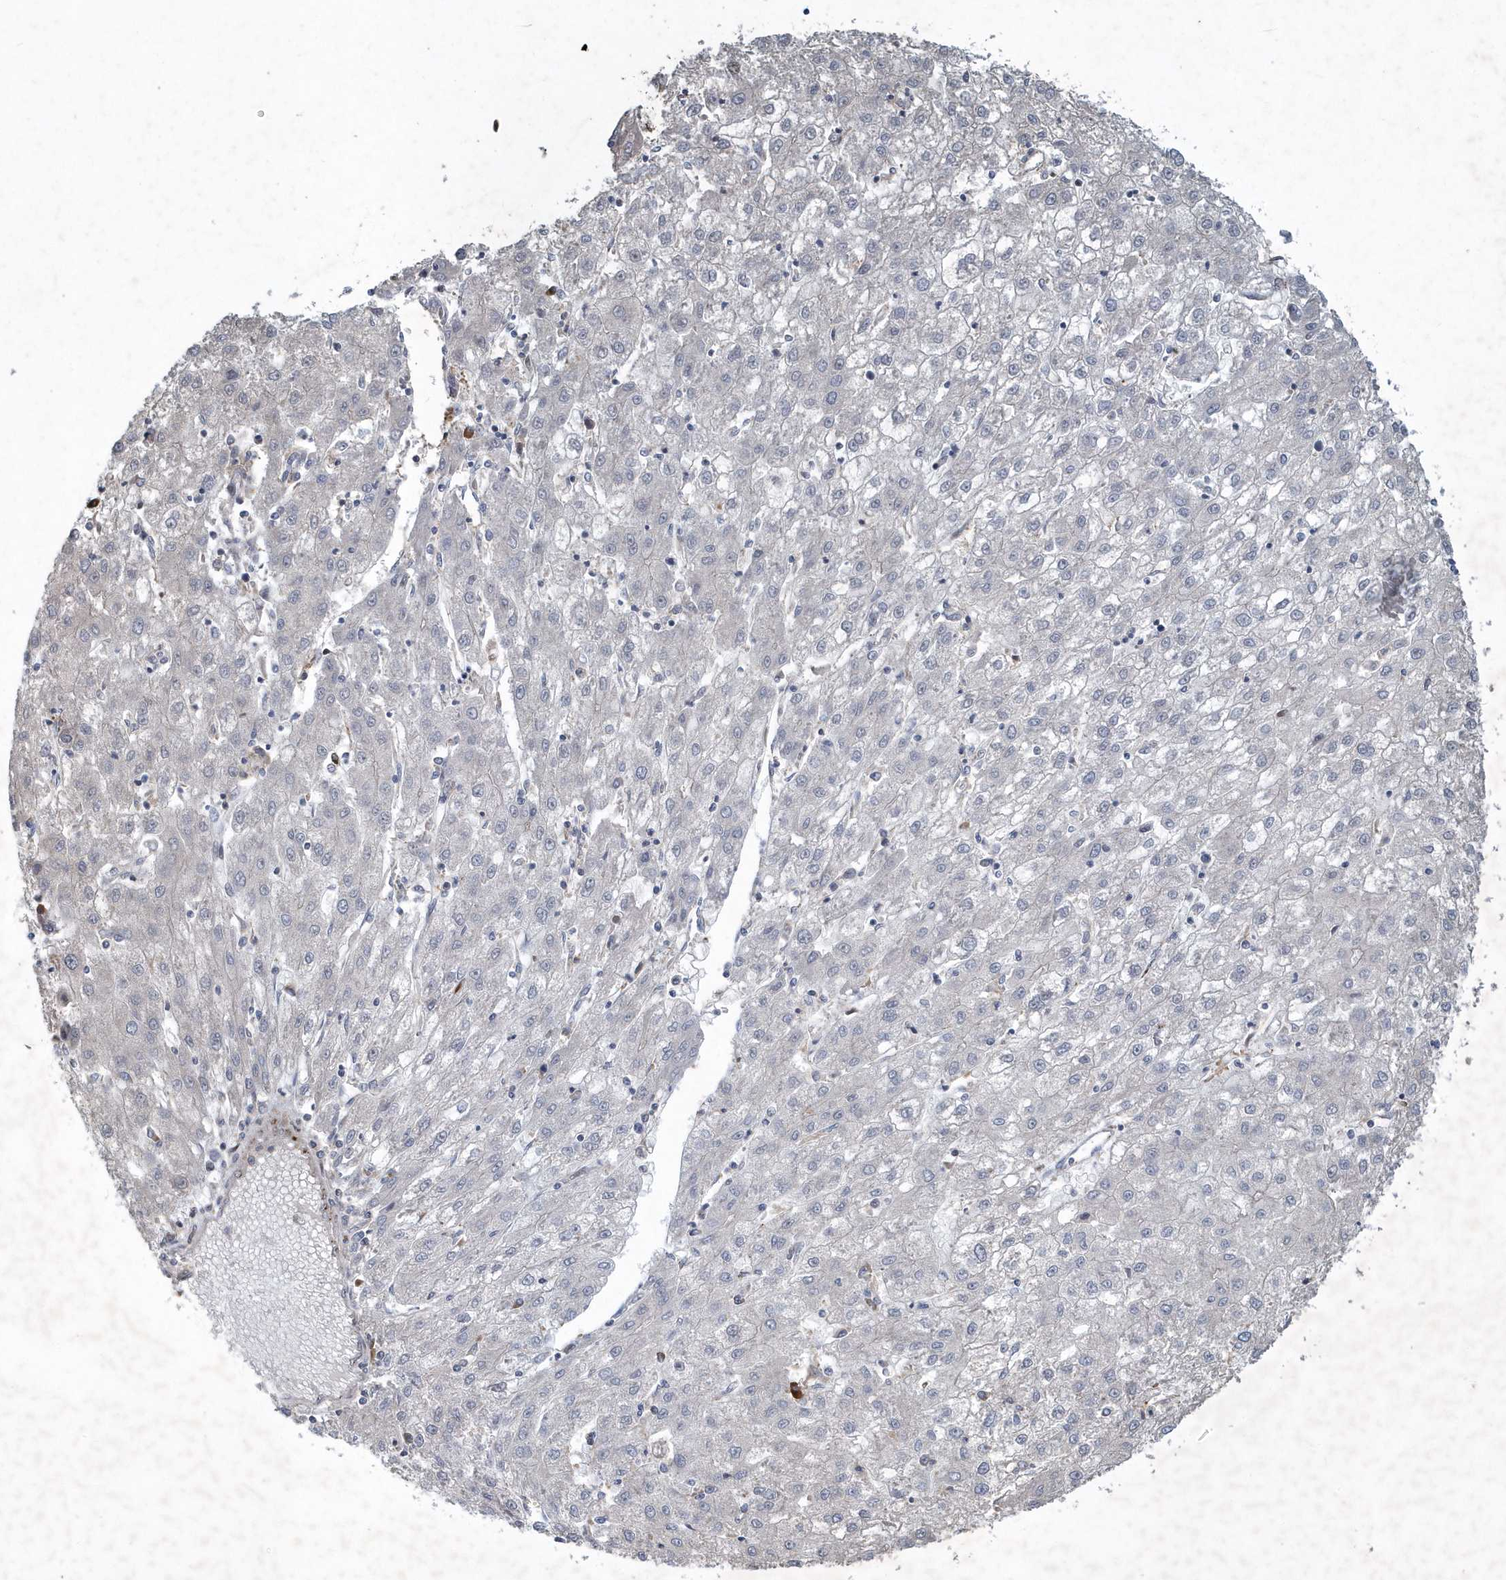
{"staining": {"intensity": "negative", "quantity": "none", "location": "none"}, "tissue": "liver cancer", "cell_type": "Tumor cells", "image_type": "cancer", "snomed": [{"axis": "morphology", "description": "Carcinoma, Hepatocellular, NOS"}, {"axis": "topography", "description": "Liver"}], "caption": "Immunohistochemistry (IHC) of liver cancer reveals no staining in tumor cells.", "gene": "N4BP2", "patient": {"sex": "male", "age": 72}}